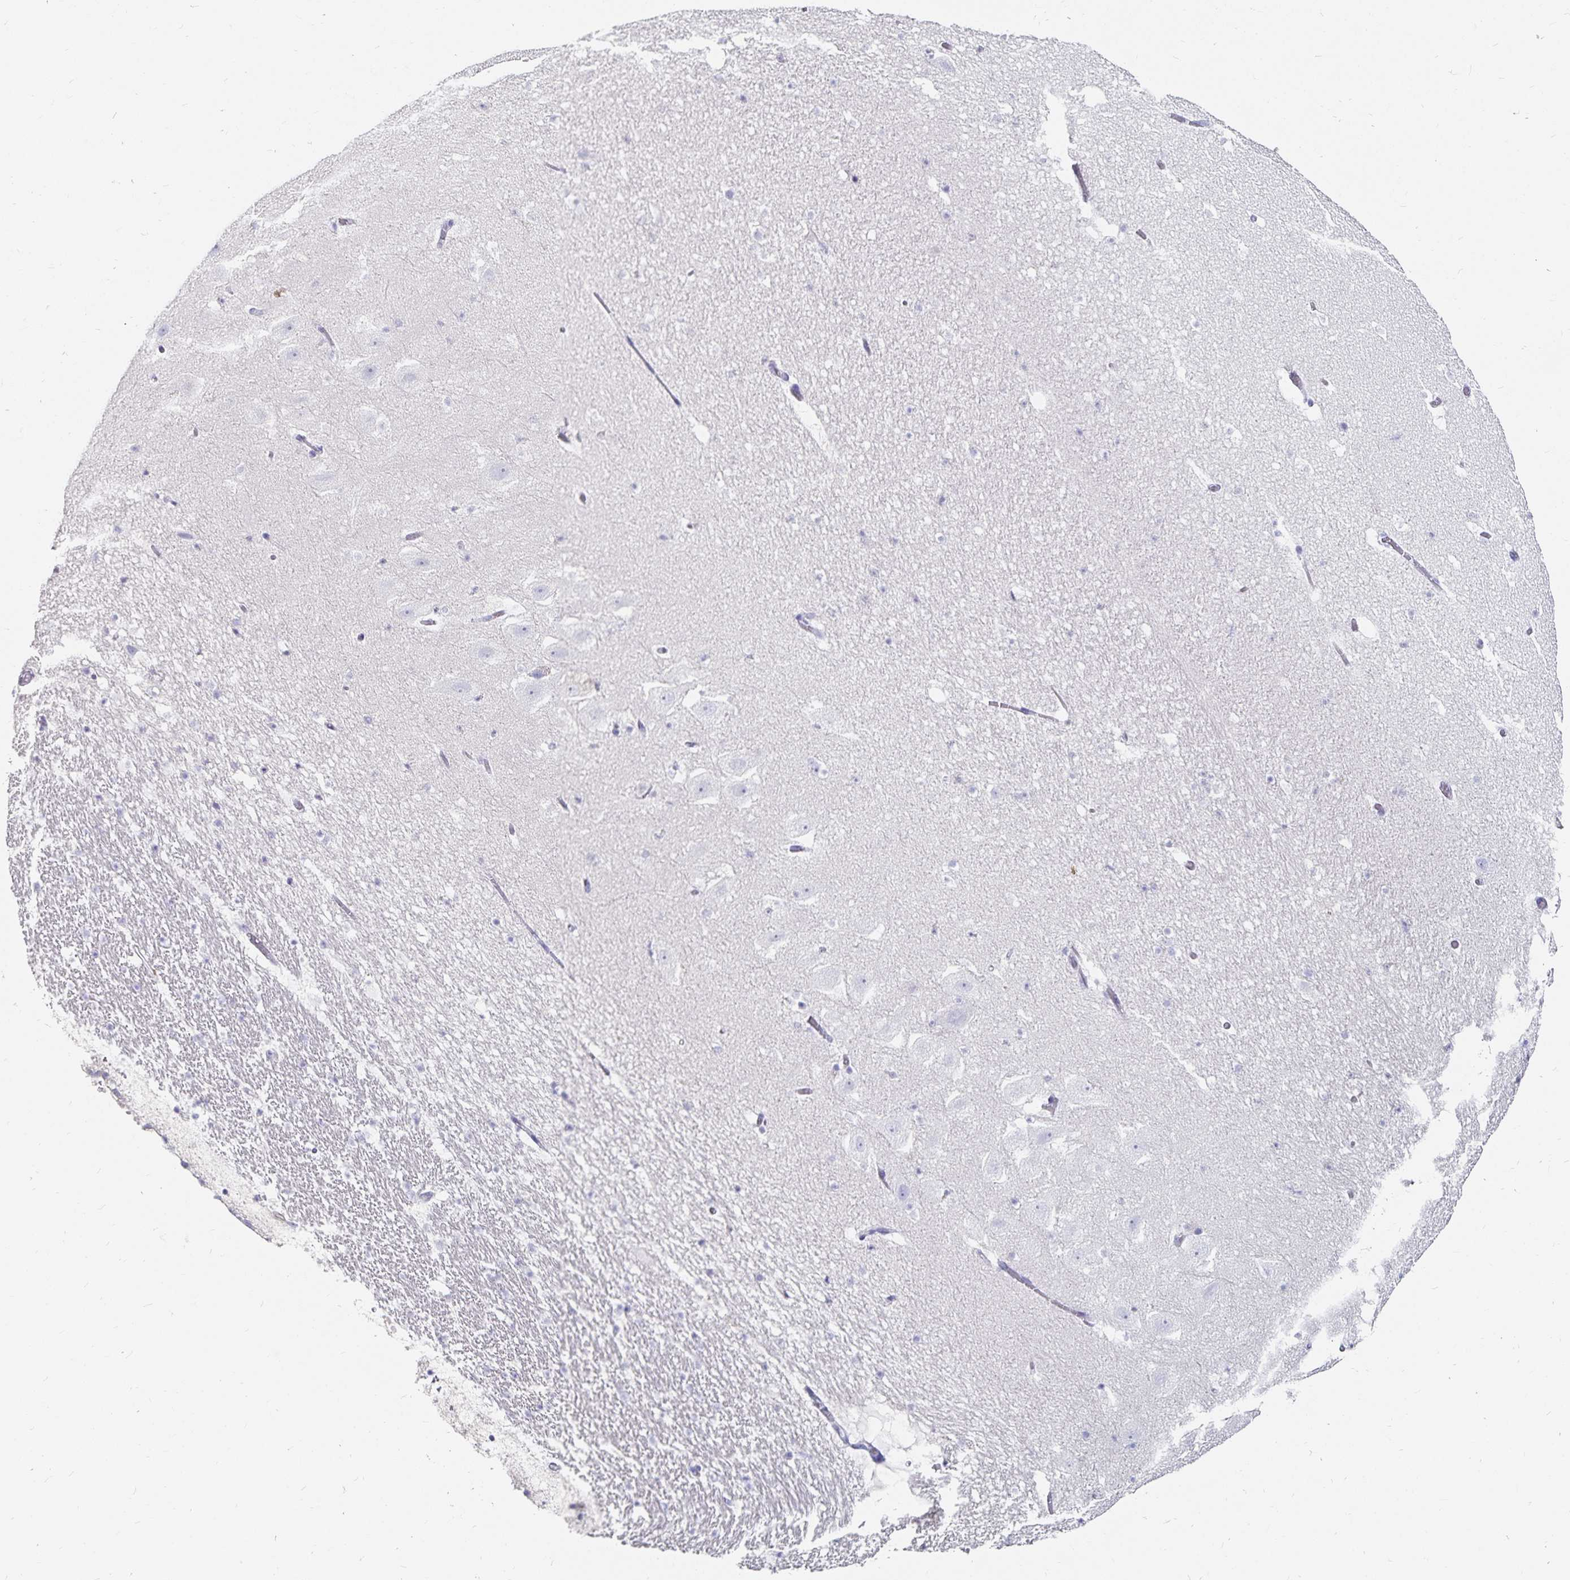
{"staining": {"intensity": "negative", "quantity": "none", "location": "none"}, "tissue": "hippocampus", "cell_type": "Glial cells", "image_type": "normal", "snomed": [{"axis": "morphology", "description": "Normal tissue, NOS"}, {"axis": "topography", "description": "Hippocampus"}], "caption": "Immunohistochemical staining of unremarkable human hippocampus demonstrates no significant staining in glial cells.", "gene": "TNIP1", "patient": {"sex": "female", "age": 42}}